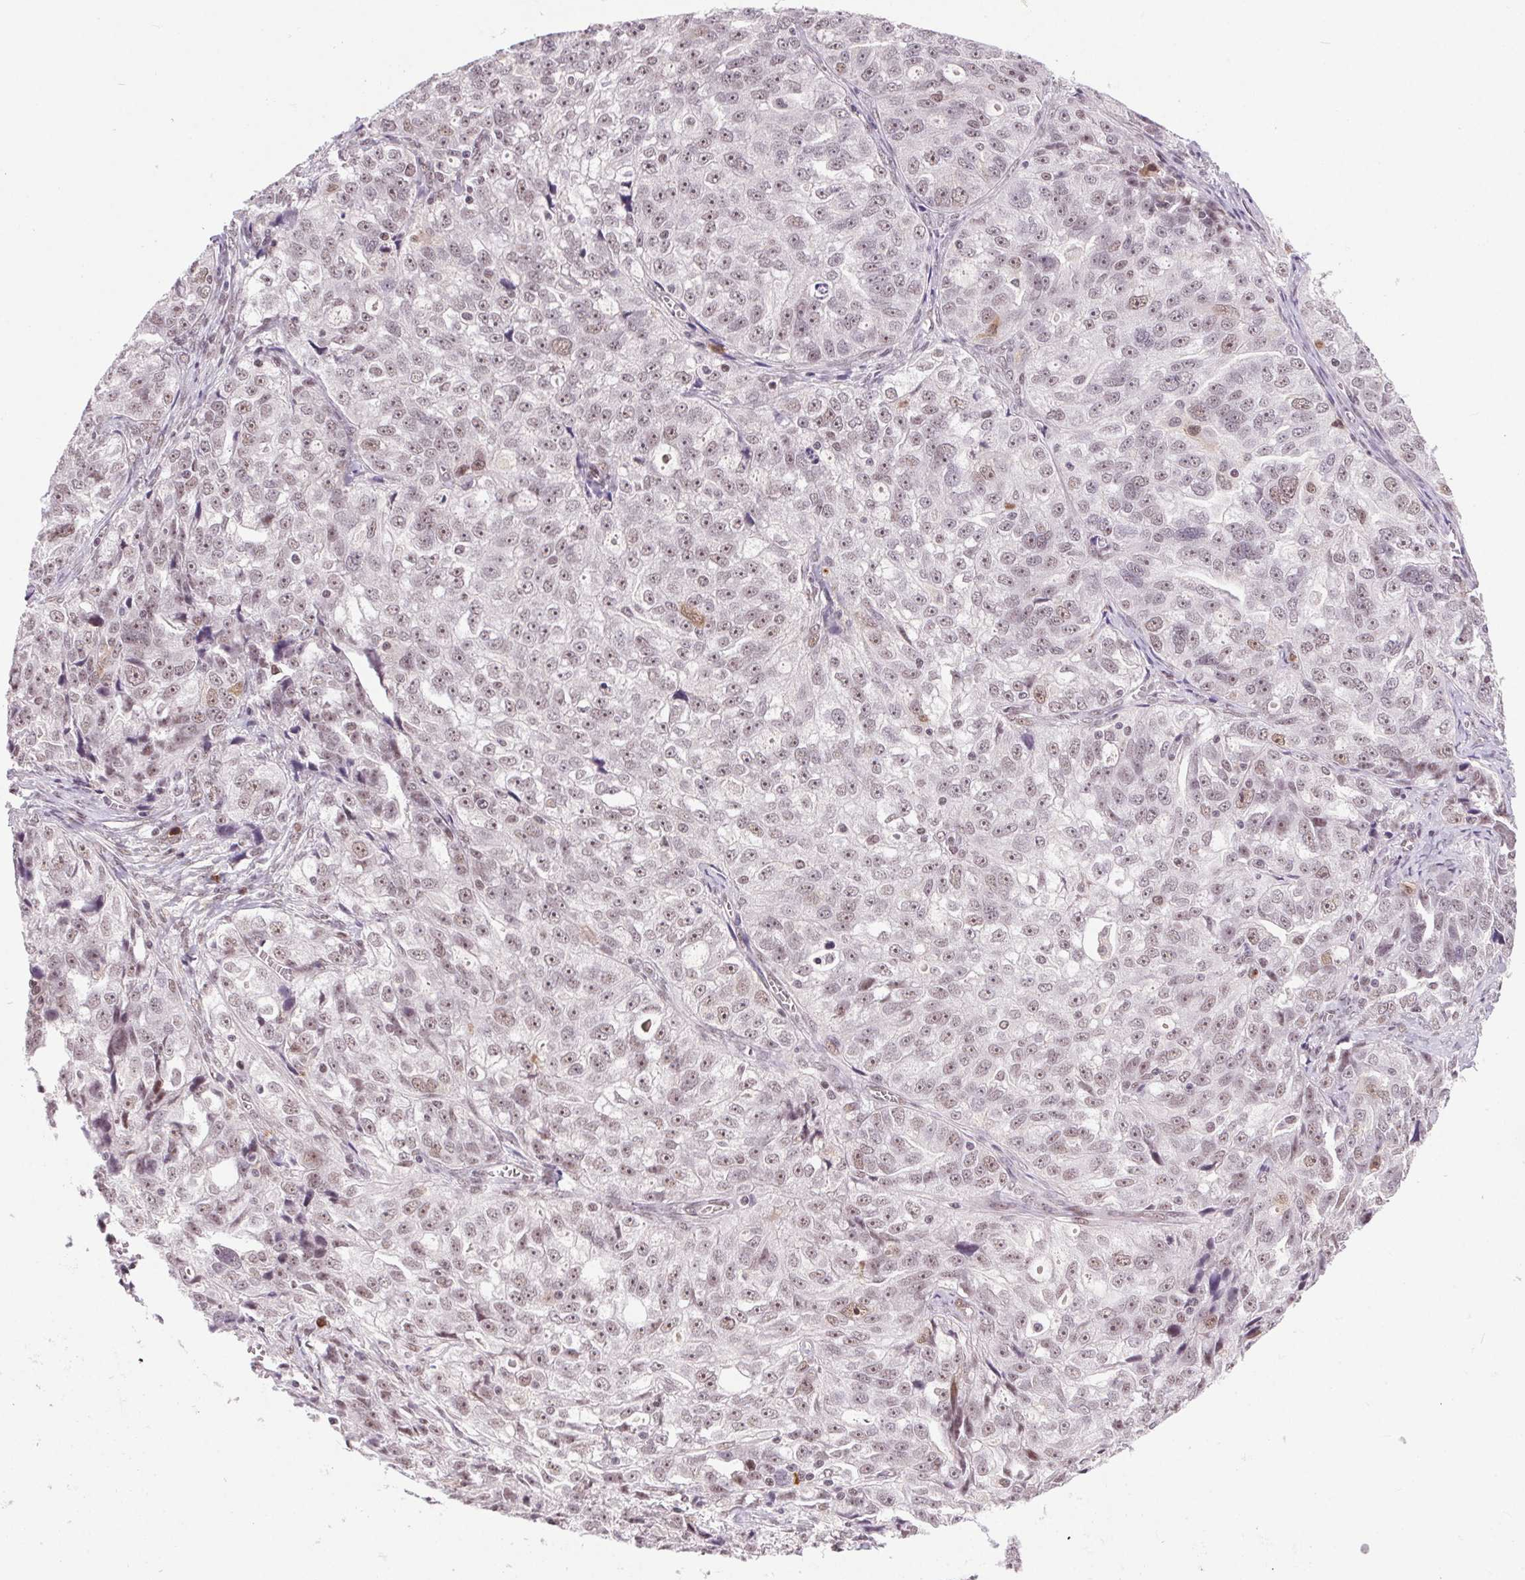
{"staining": {"intensity": "weak", "quantity": "<25%", "location": "nuclear"}, "tissue": "ovarian cancer", "cell_type": "Tumor cells", "image_type": "cancer", "snomed": [{"axis": "morphology", "description": "Cystadenocarcinoma, serous, NOS"}, {"axis": "topography", "description": "Ovary"}], "caption": "Image shows no protein expression in tumor cells of ovarian cancer (serous cystadenocarcinoma) tissue.", "gene": "CD2BP2", "patient": {"sex": "female", "age": 51}}